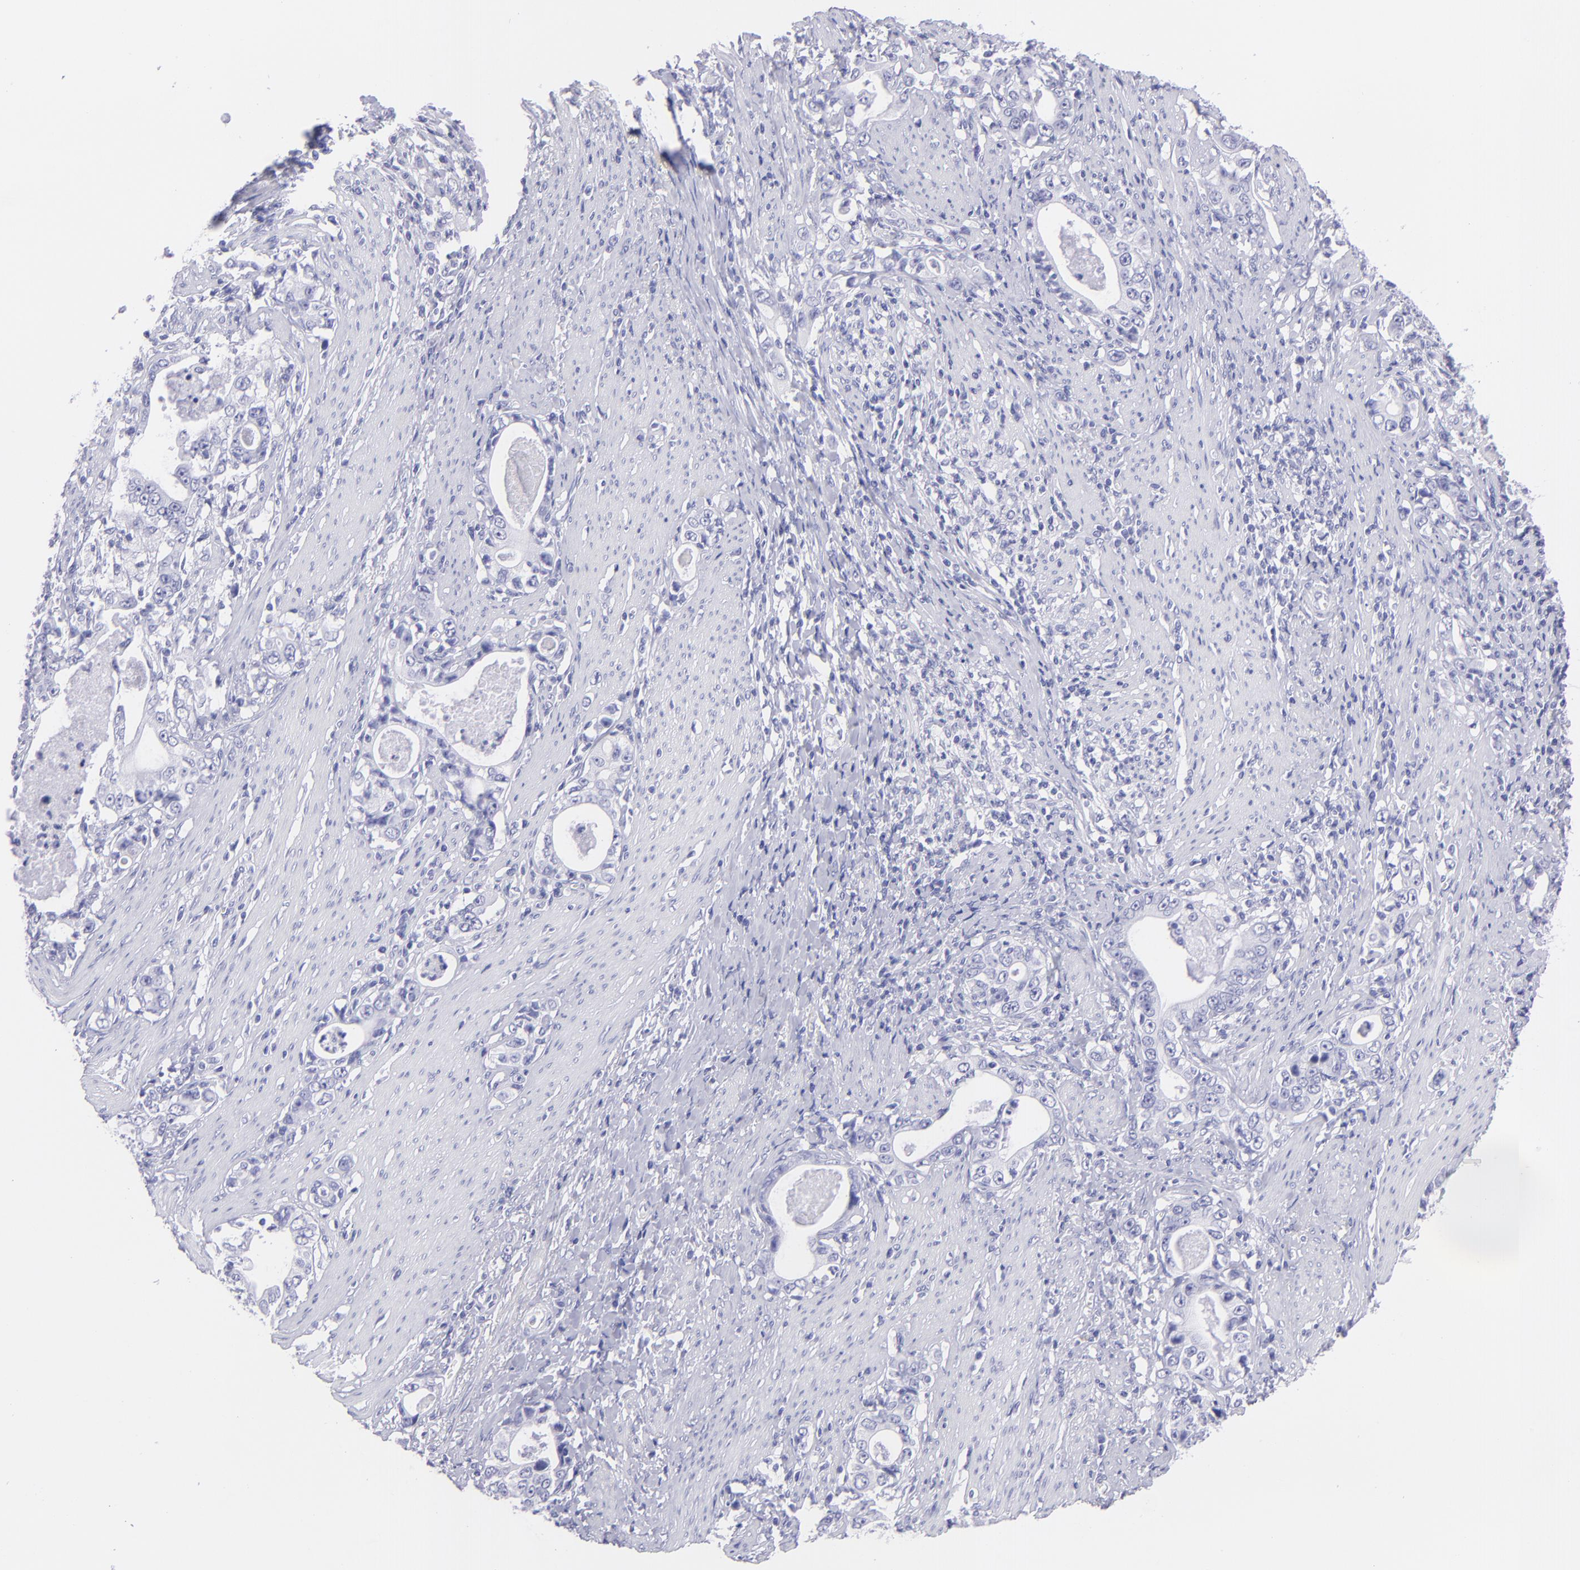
{"staining": {"intensity": "negative", "quantity": "none", "location": "none"}, "tissue": "stomach cancer", "cell_type": "Tumor cells", "image_type": "cancer", "snomed": [{"axis": "morphology", "description": "Adenocarcinoma, NOS"}, {"axis": "topography", "description": "Stomach, lower"}], "caption": "An immunohistochemistry image of adenocarcinoma (stomach) is shown. There is no staining in tumor cells of adenocarcinoma (stomach). The staining was performed using DAB to visualize the protein expression in brown, while the nuclei were stained in blue with hematoxylin (Magnification: 20x).", "gene": "PIP", "patient": {"sex": "female", "age": 72}}